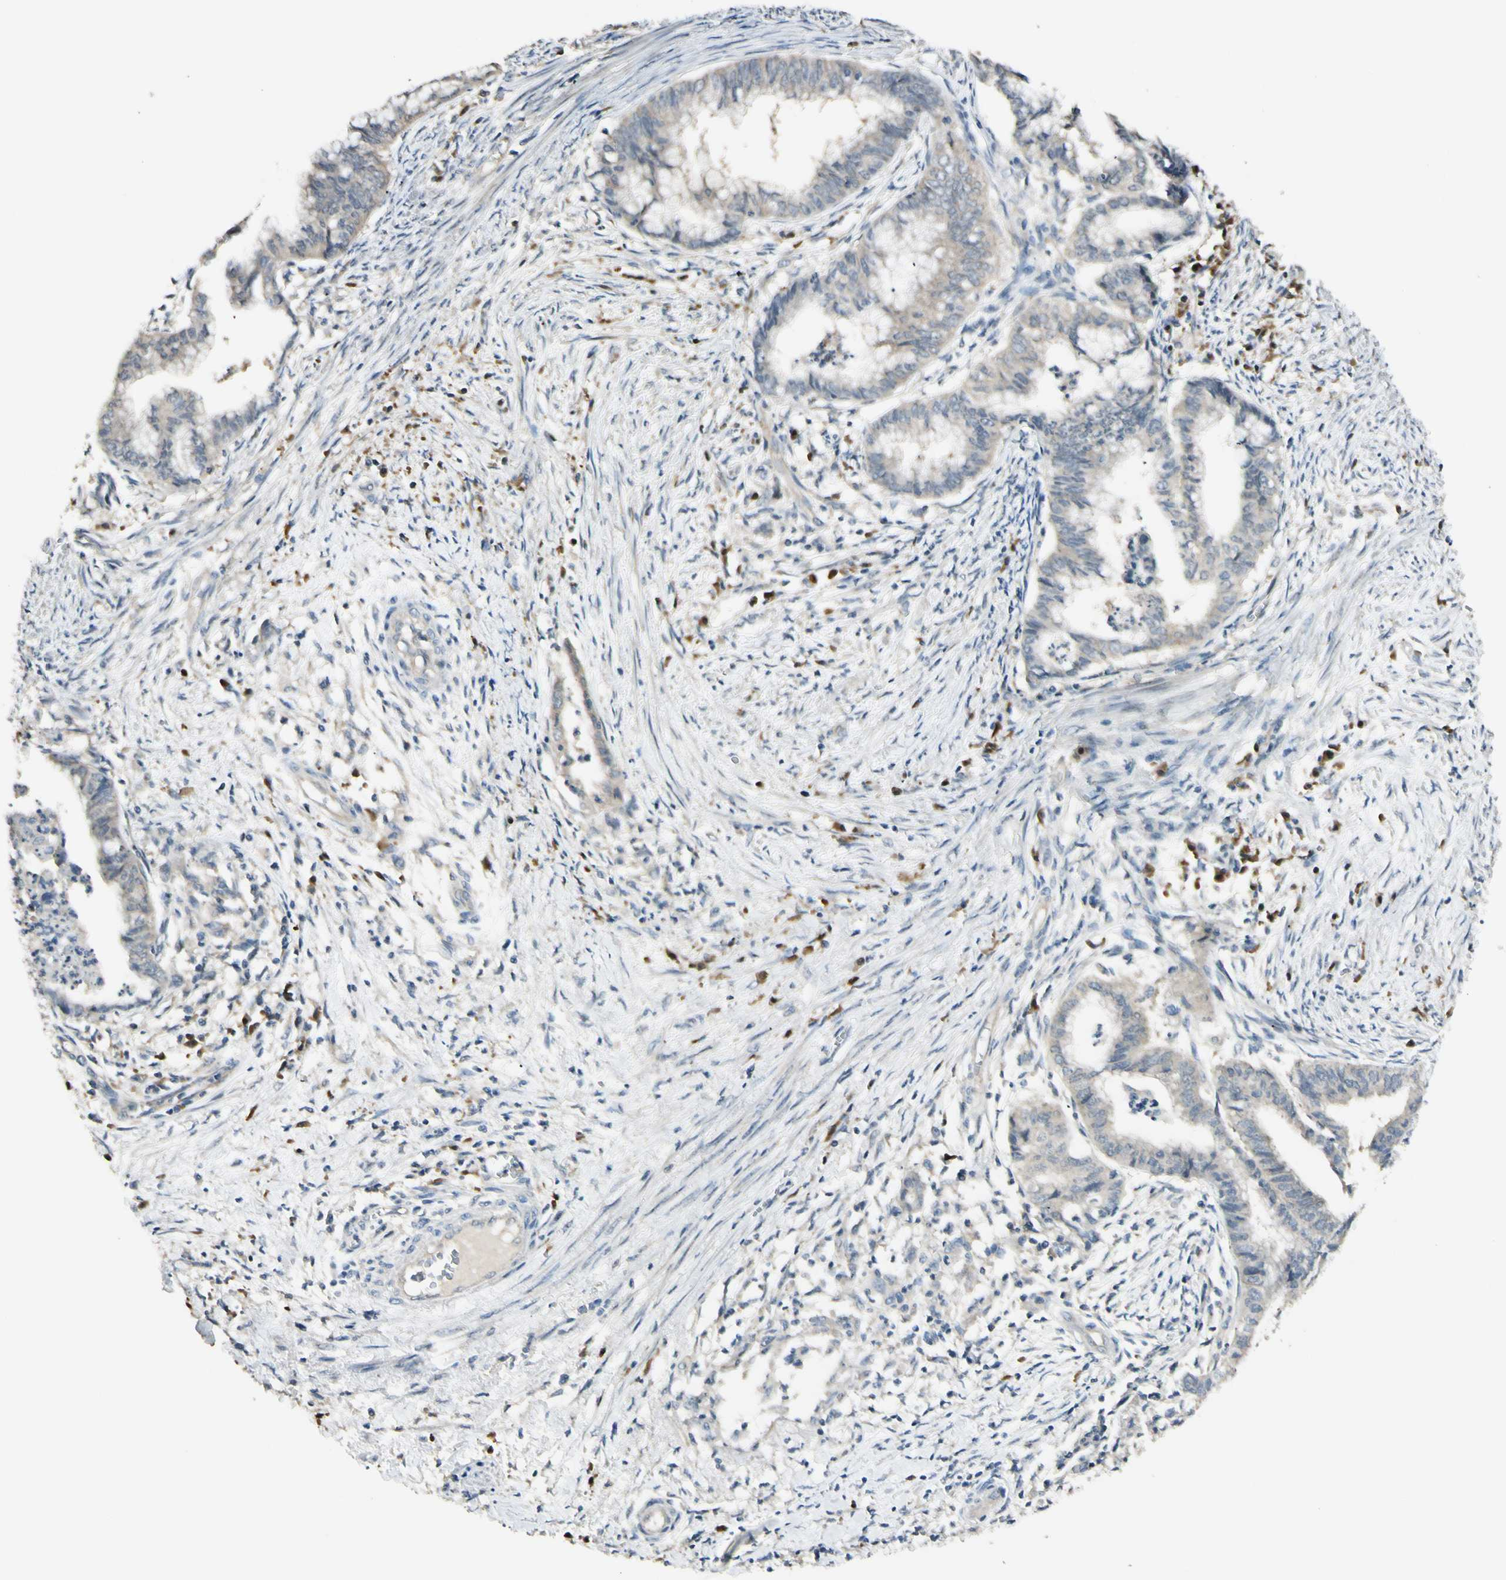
{"staining": {"intensity": "weak", "quantity": "25%-75%", "location": "cytoplasmic/membranous"}, "tissue": "endometrial cancer", "cell_type": "Tumor cells", "image_type": "cancer", "snomed": [{"axis": "morphology", "description": "Necrosis, NOS"}, {"axis": "morphology", "description": "Adenocarcinoma, NOS"}, {"axis": "topography", "description": "Endometrium"}], "caption": "The photomicrograph exhibits a brown stain indicating the presence of a protein in the cytoplasmic/membranous of tumor cells in endometrial adenocarcinoma.", "gene": "PLXNA1", "patient": {"sex": "female", "age": 79}}